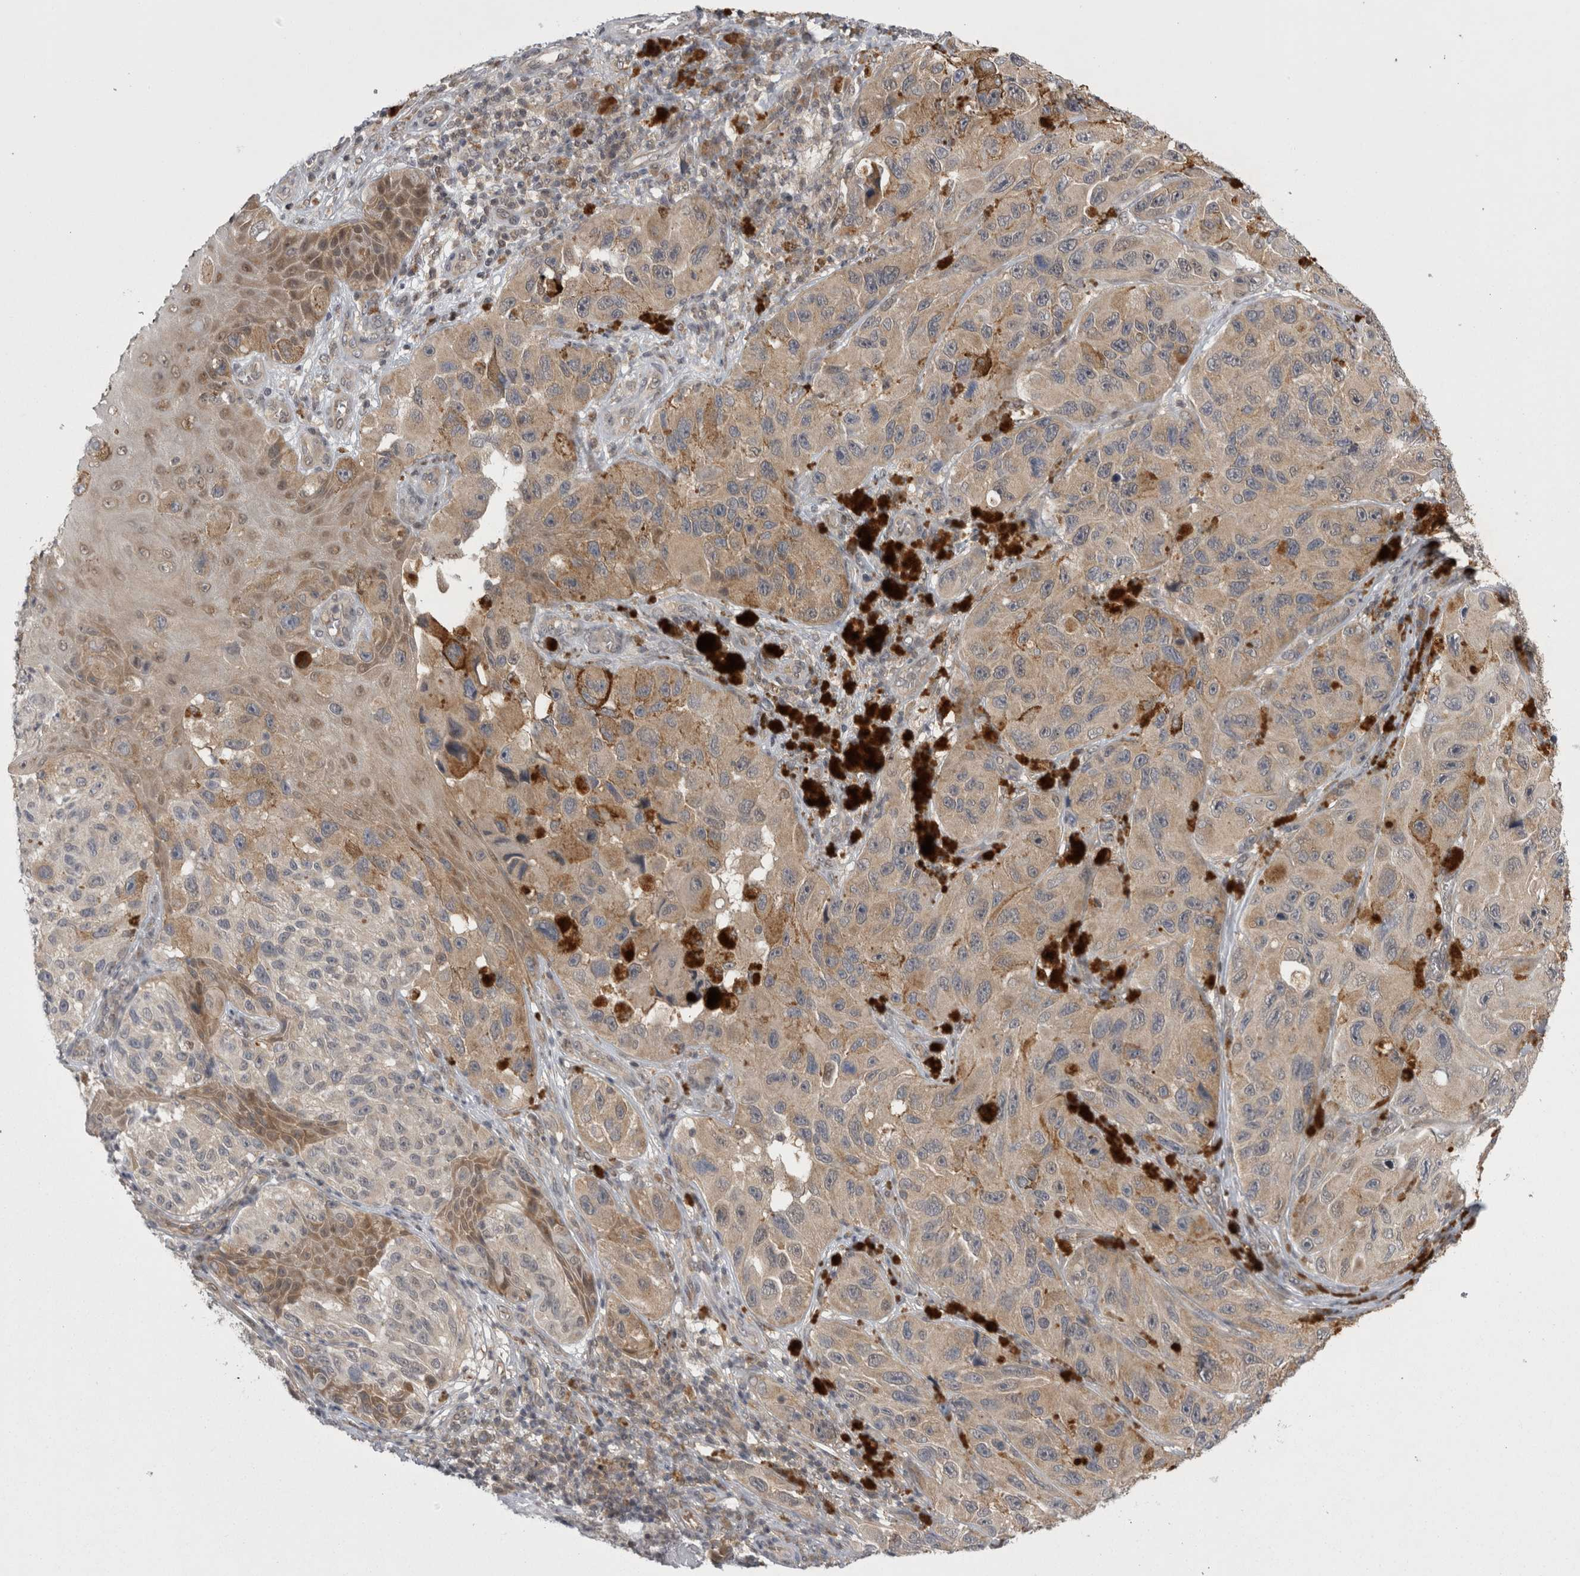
{"staining": {"intensity": "weak", "quantity": ">75%", "location": "nuclear"}, "tissue": "melanoma", "cell_type": "Tumor cells", "image_type": "cancer", "snomed": [{"axis": "morphology", "description": "Malignant melanoma, NOS"}, {"axis": "topography", "description": "Skin"}], "caption": "Protein expression analysis of human malignant melanoma reveals weak nuclear staining in about >75% of tumor cells.", "gene": "PSMB2", "patient": {"sex": "female", "age": 73}}